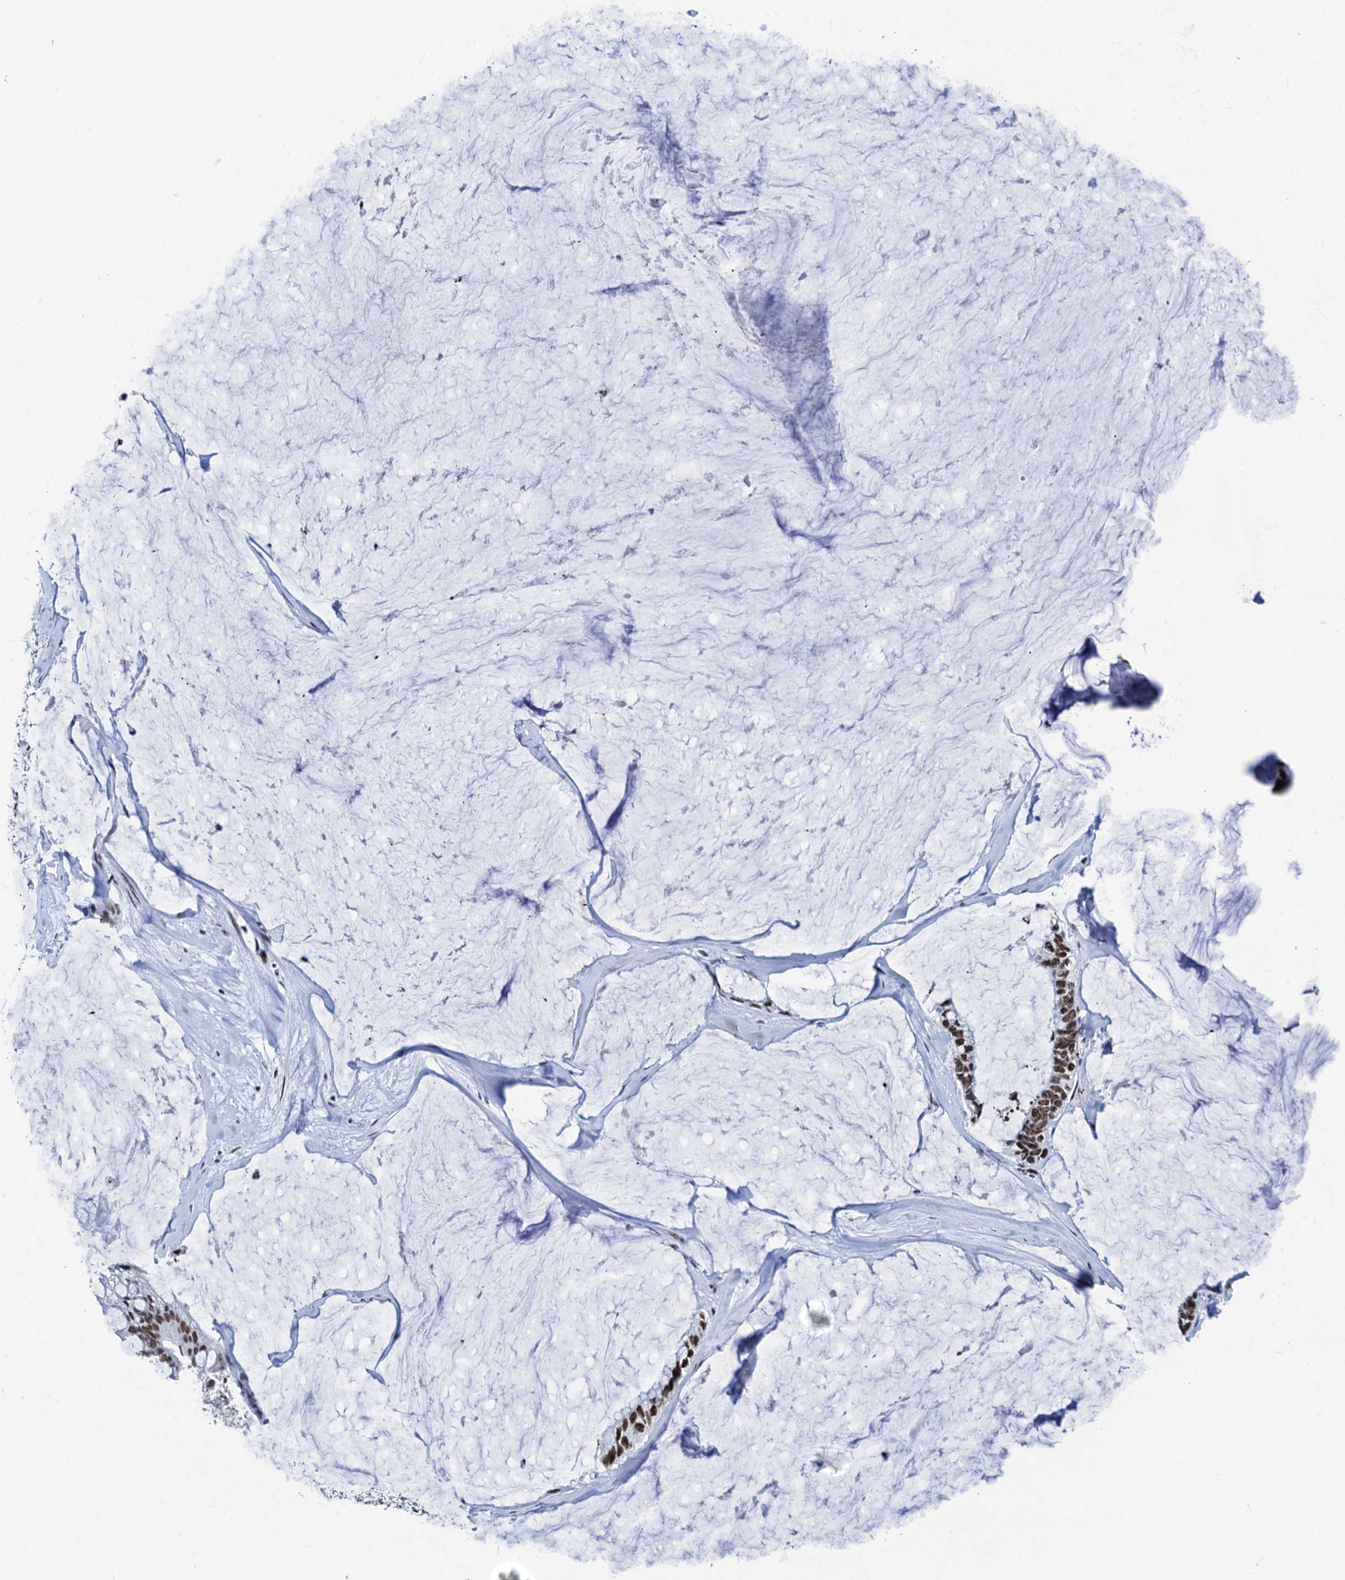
{"staining": {"intensity": "strong", "quantity": ">75%", "location": "nuclear"}, "tissue": "ovarian cancer", "cell_type": "Tumor cells", "image_type": "cancer", "snomed": [{"axis": "morphology", "description": "Cystadenocarcinoma, mucinous, NOS"}, {"axis": "topography", "description": "Ovary"}], "caption": "High-magnification brightfield microscopy of ovarian mucinous cystadenocarcinoma stained with DAB (brown) and counterstained with hematoxylin (blue). tumor cells exhibit strong nuclear staining is present in approximately>75% of cells.", "gene": "SLTM", "patient": {"sex": "female", "age": 39}}